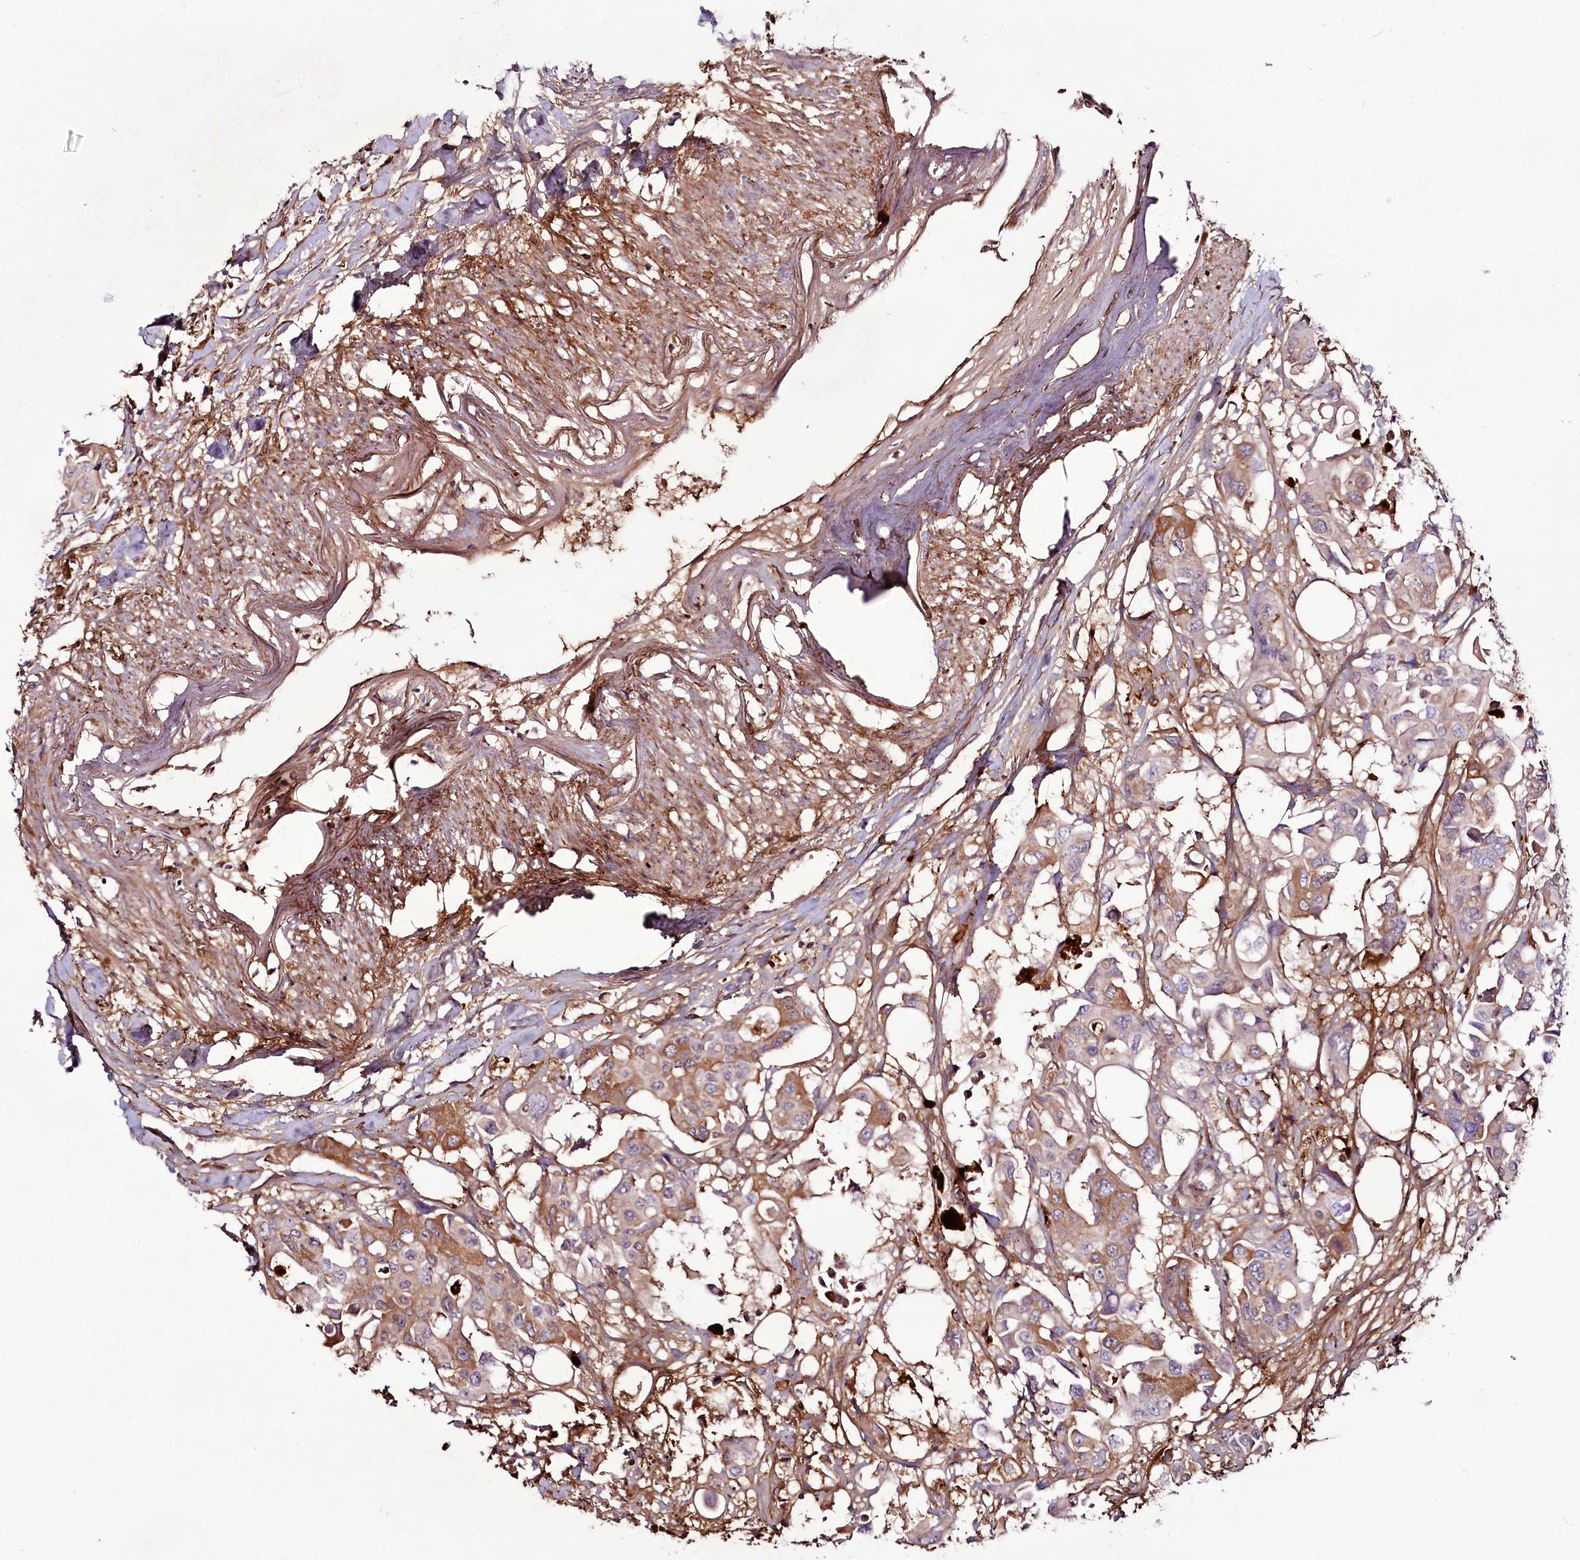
{"staining": {"intensity": "moderate", "quantity": "<25%", "location": "cytoplasmic/membranous"}, "tissue": "colorectal cancer", "cell_type": "Tumor cells", "image_type": "cancer", "snomed": [{"axis": "morphology", "description": "Adenocarcinoma, NOS"}, {"axis": "topography", "description": "Colon"}], "caption": "Approximately <25% of tumor cells in human colorectal cancer exhibit moderate cytoplasmic/membranous protein positivity as visualized by brown immunohistochemical staining.", "gene": "RSBN1", "patient": {"sex": "male", "age": 77}}